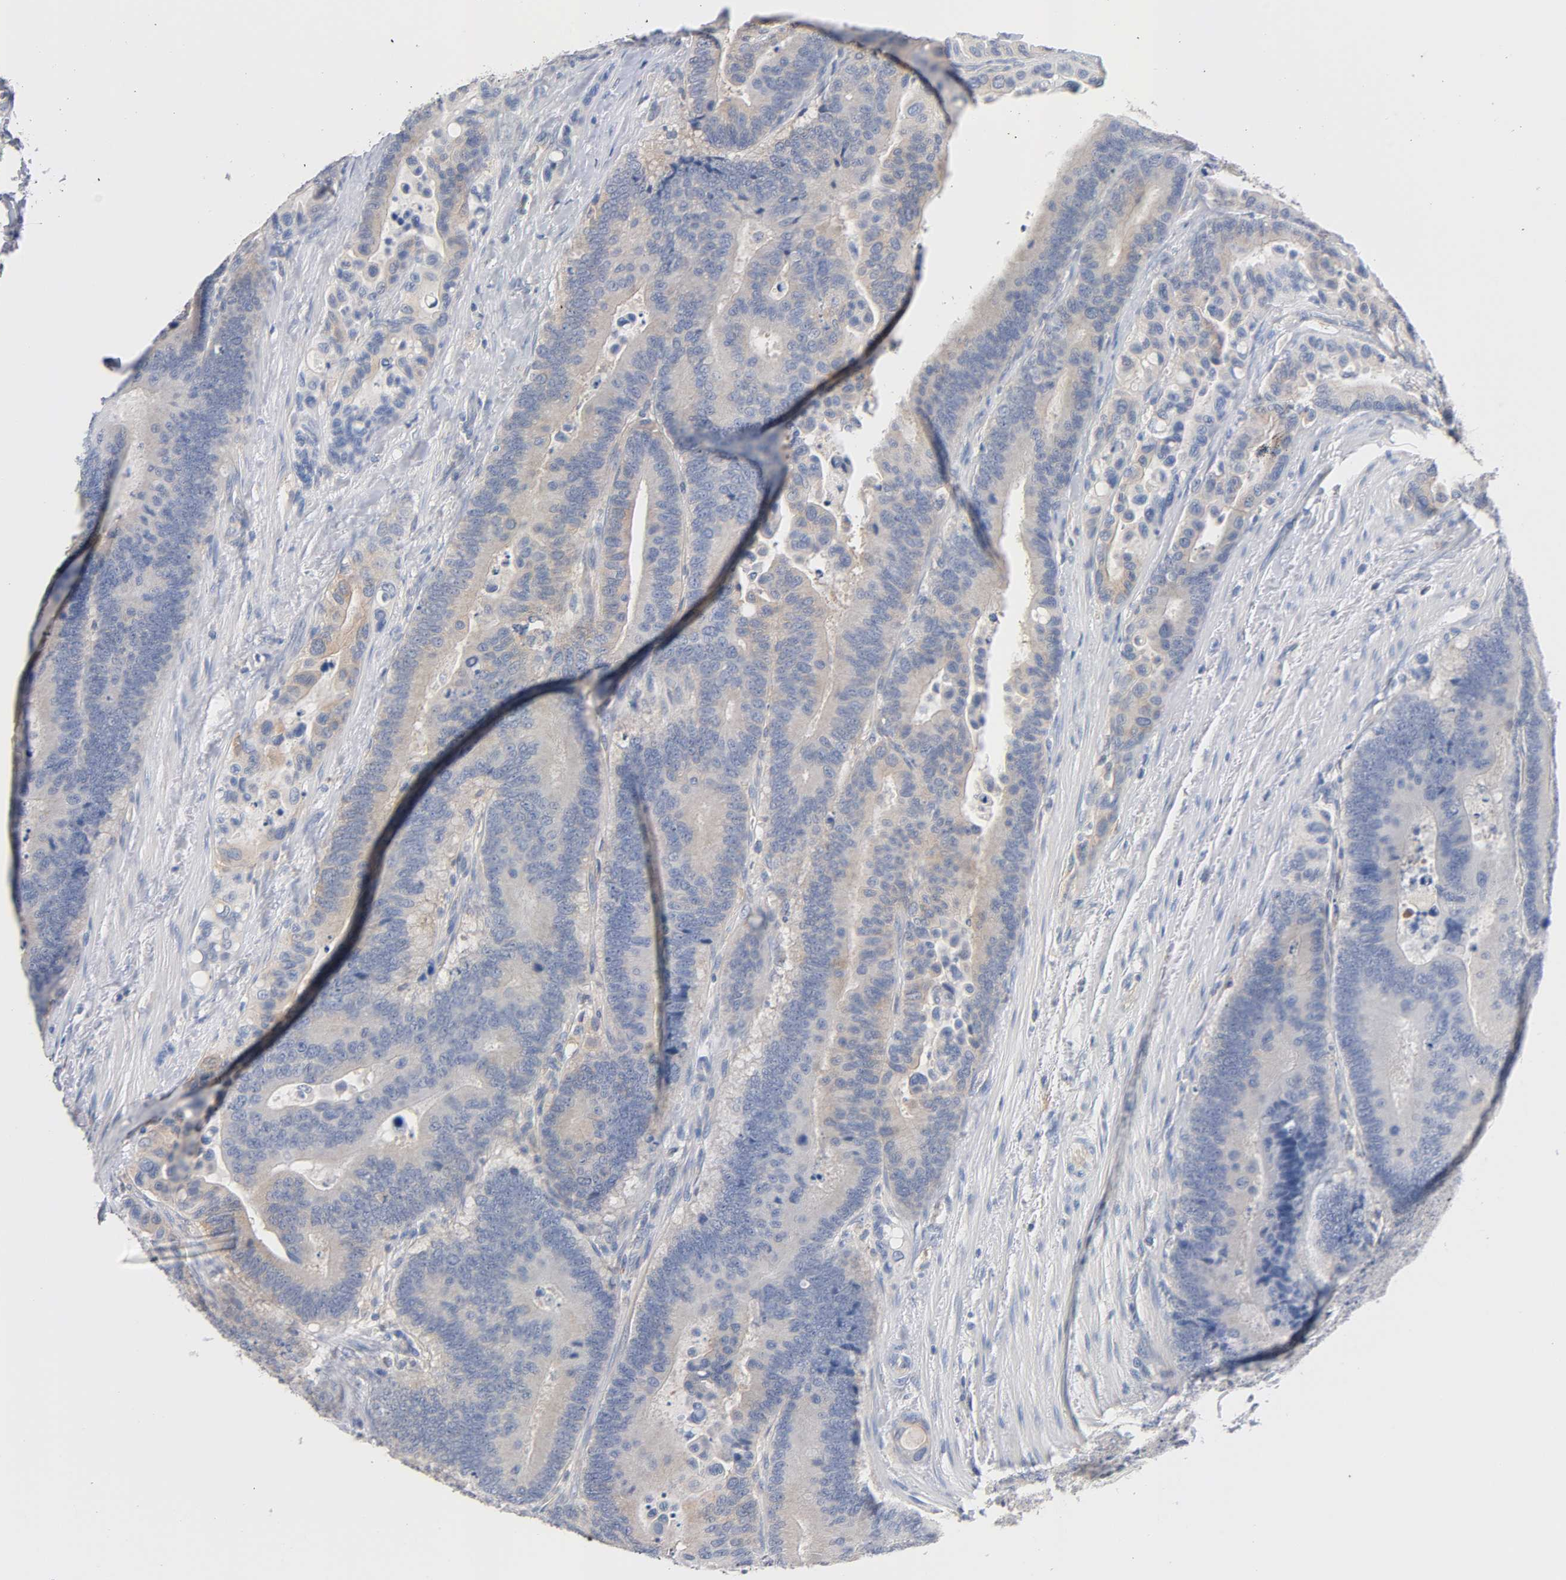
{"staining": {"intensity": "weak", "quantity": ">75%", "location": "cytoplasmic/membranous"}, "tissue": "colorectal cancer", "cell_type": "Tumor cells", "image_type": "cancer", "snomed": [{"axis": "morphology", "description": "Normal tissue, NOS"}, {"axis": "morphology", "description": "Adenocarcinoma, NOS"}, {"axis": "topography", "description": "Colon"}], "caption": "IHC photomicrograph of neoplastic tissue: colorectal cancer stained using immunohistochemistry displays low levels of weak protein expression localized specifically in the cytoplasmic/membranous of tumor cells, appearing as a cytoplasmic/membranous brown color.", "gene": "MALT1", "patient": {"sex": "male", "age": 82}}